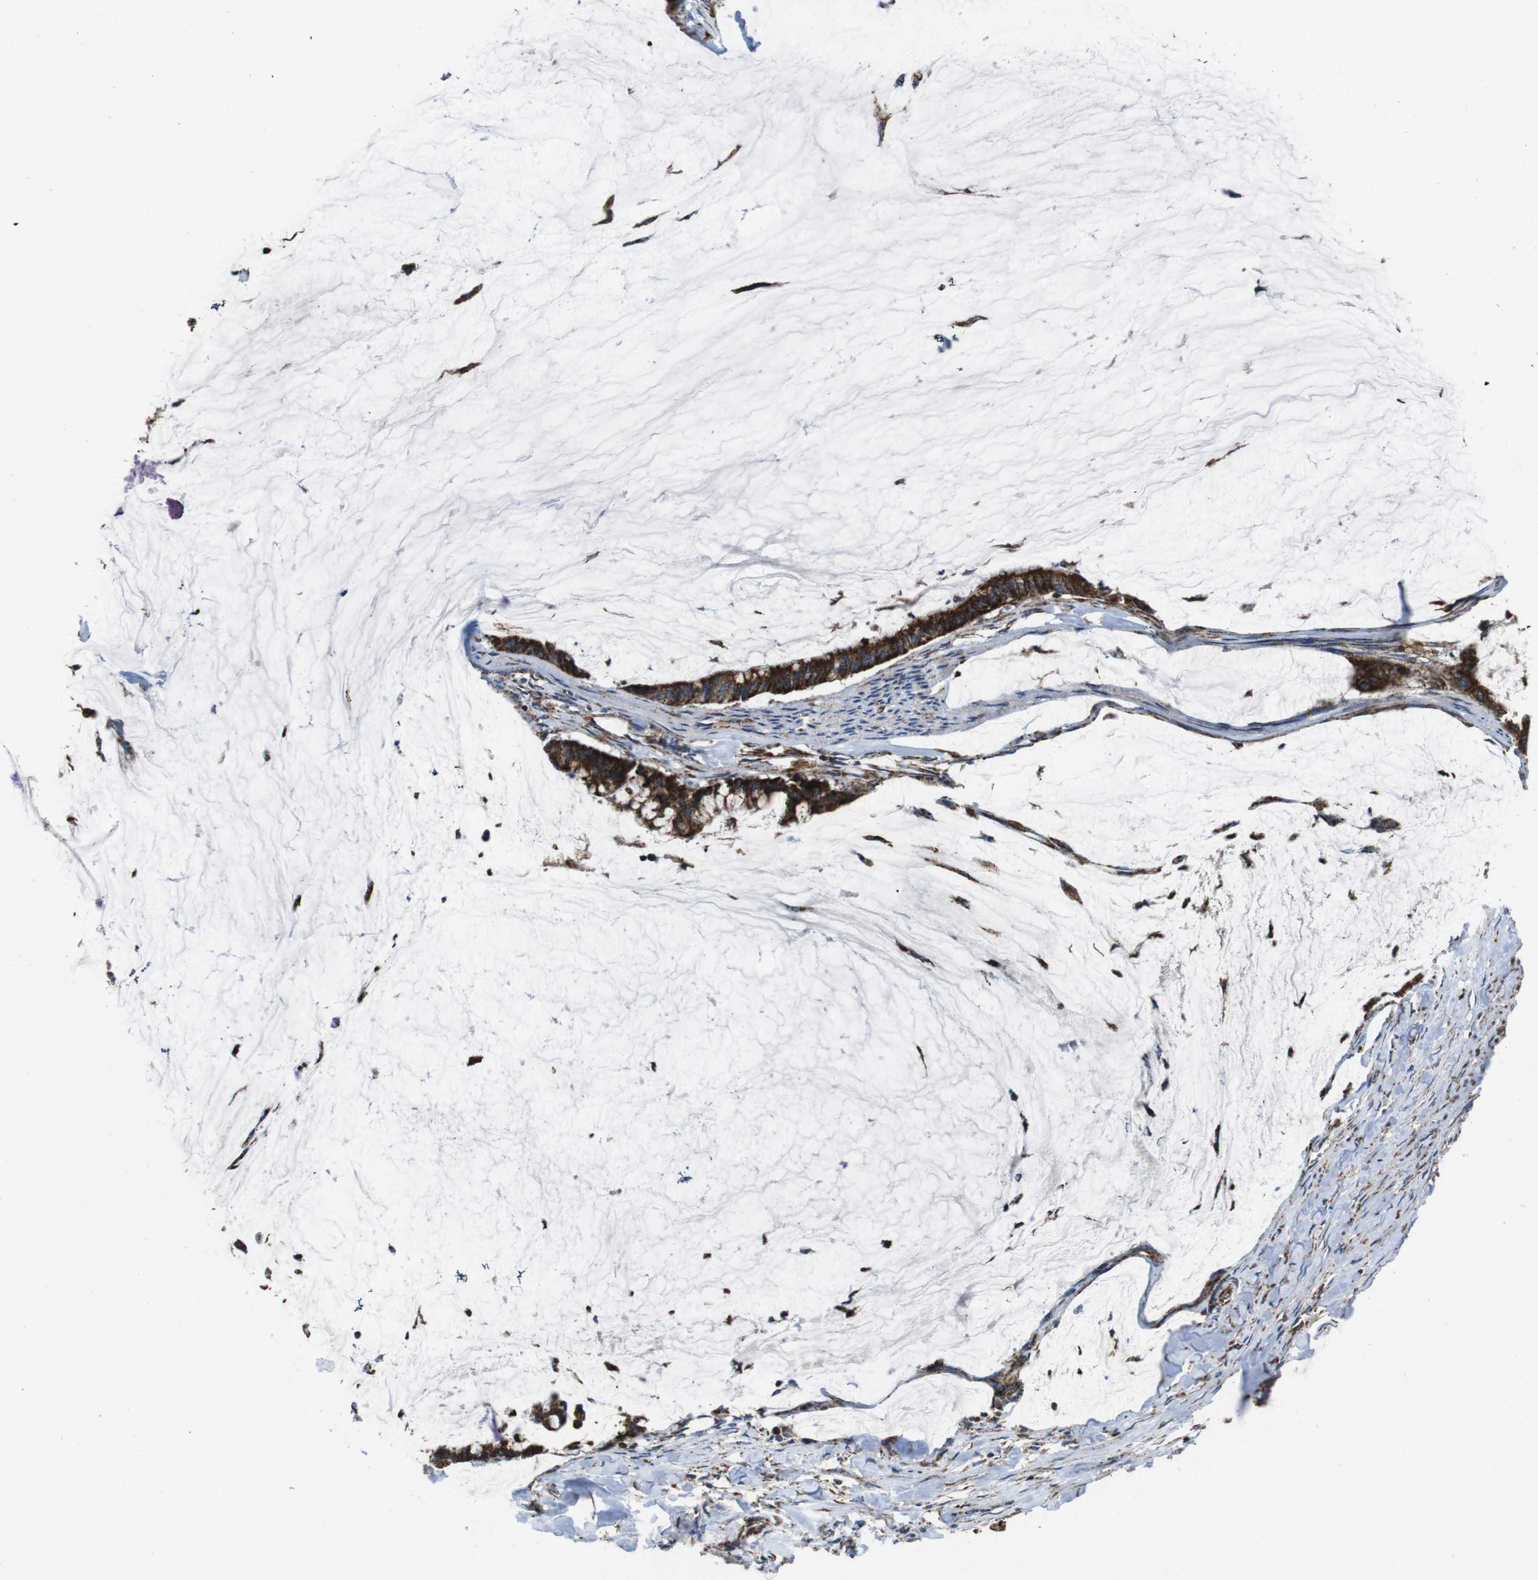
{"staining": {"intensity": "strong", "quantity": ">75%", "location": "cytoplasmic/membranous"}, "tissue": "pancreatic cancer", "cell_type": "Tumor cells", "image_type": "cancer", "snomed": [{"axis": "morphology", "description": "Adenocarcinoma, NOS"}, {"axis": "topography", "description": "Pancreas"}], "caption": "A brown stain labels strong cytoplasmic/membranous positivity of a protein in pancreatic cancer (adenocarcinoma) tumor cells.", "gene": "HK1", "patient": {"sex": "male", "age": 41}}